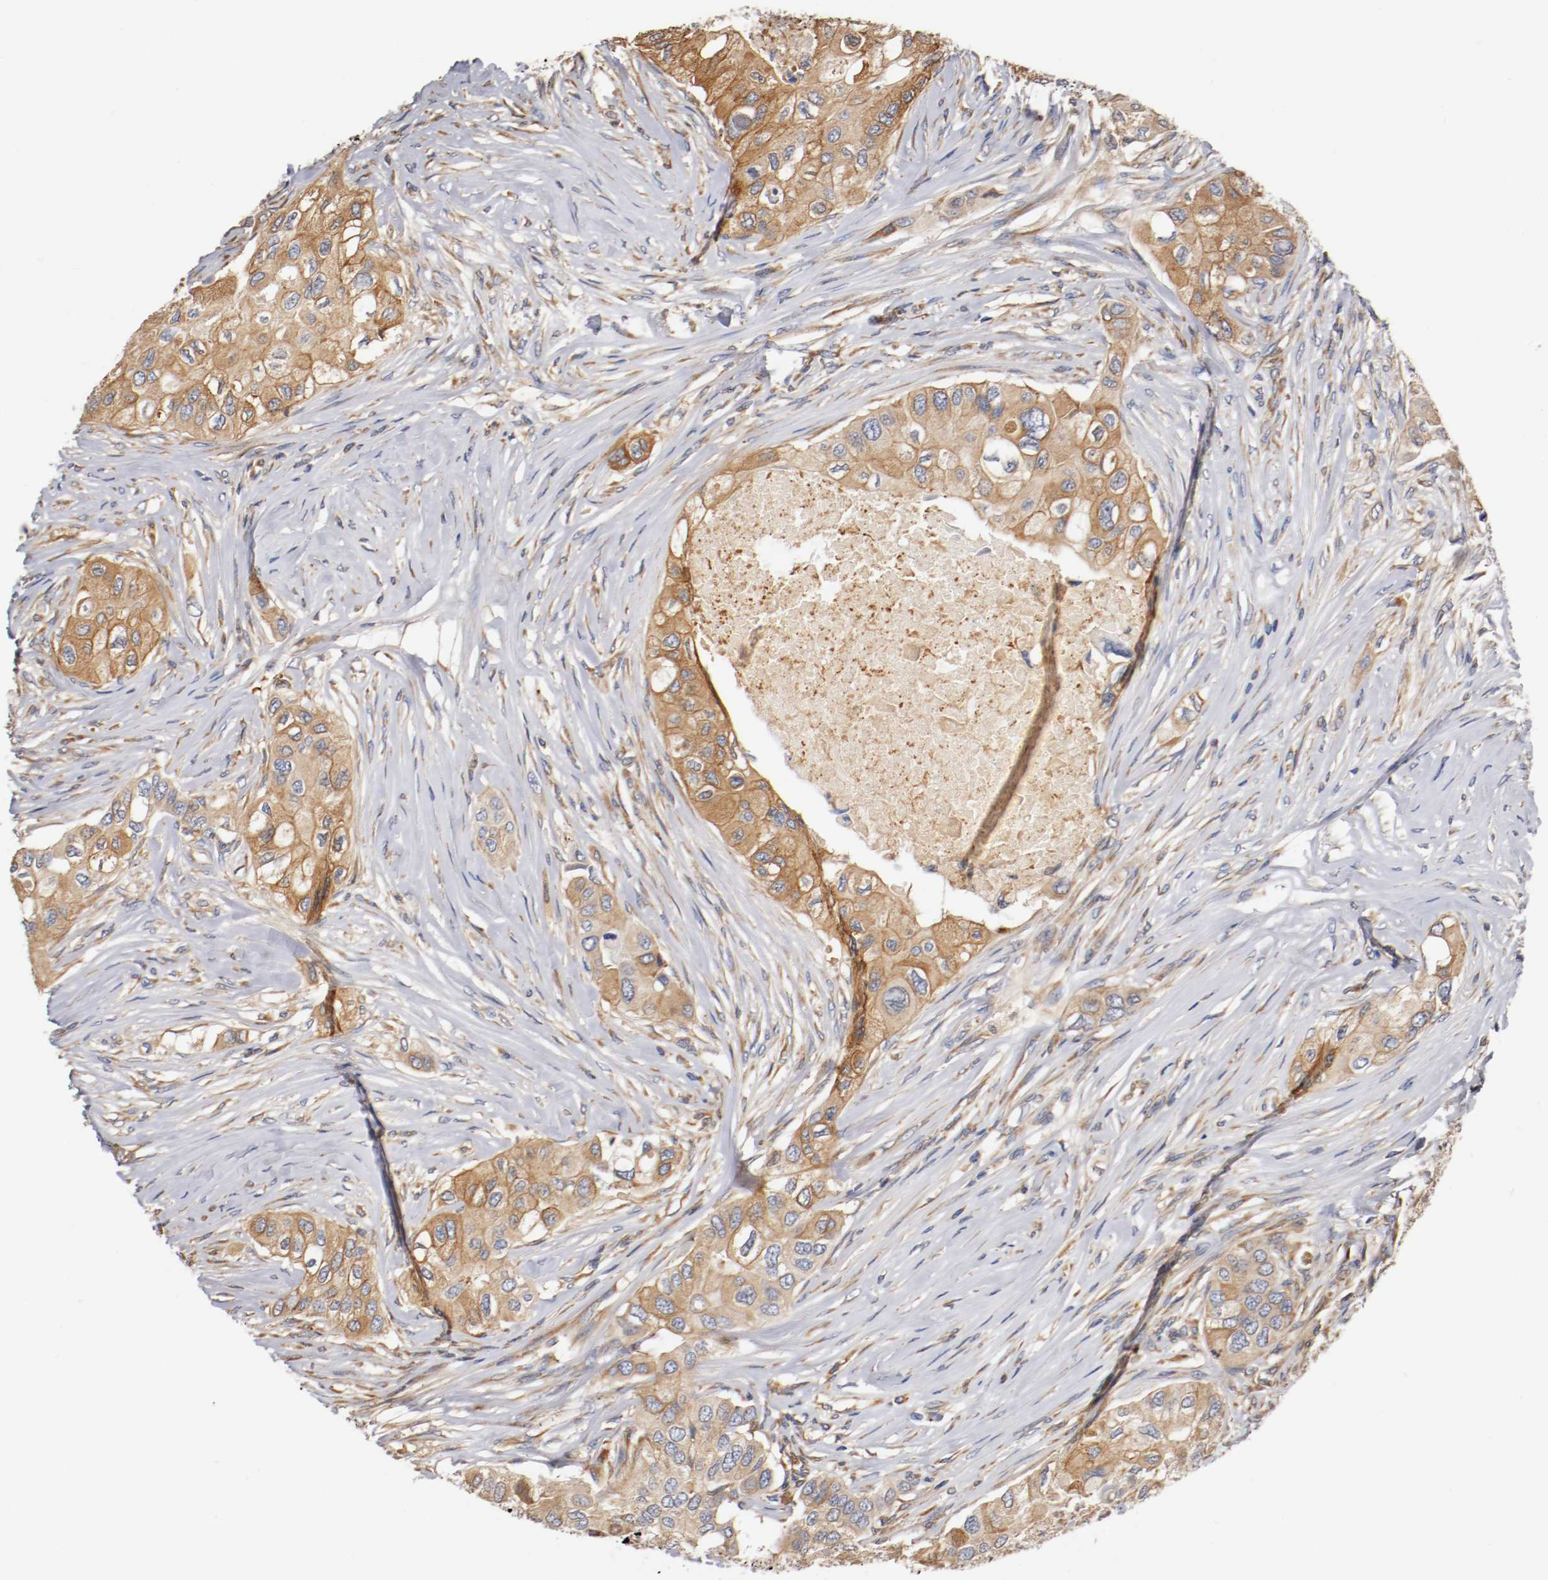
{"staining": {"intensity": "moderate", "quantity": ">75%", "location": "cytoplasmic/membranous"}, "tissue": "breast cancer", "cell_type": "Tumor cells", "image_type": "cancer", "snomed": [{"axis": "morphology", "description": "Normal tissue, NOS"}, {"axis": "morphology", "description": "Duct carcinoma"}, {"axis": "topography", "description": "Breast"}], "caption": "A micrograph showing moderate cytoplasmic/membranous expression in approximately >75% of tumor cells in invasive ductal carcinoma (breast), as visualized by brown immunohistochemical staining.", "gene": "TNFSF13", "patient": {"sex": "female", "age": 49}}